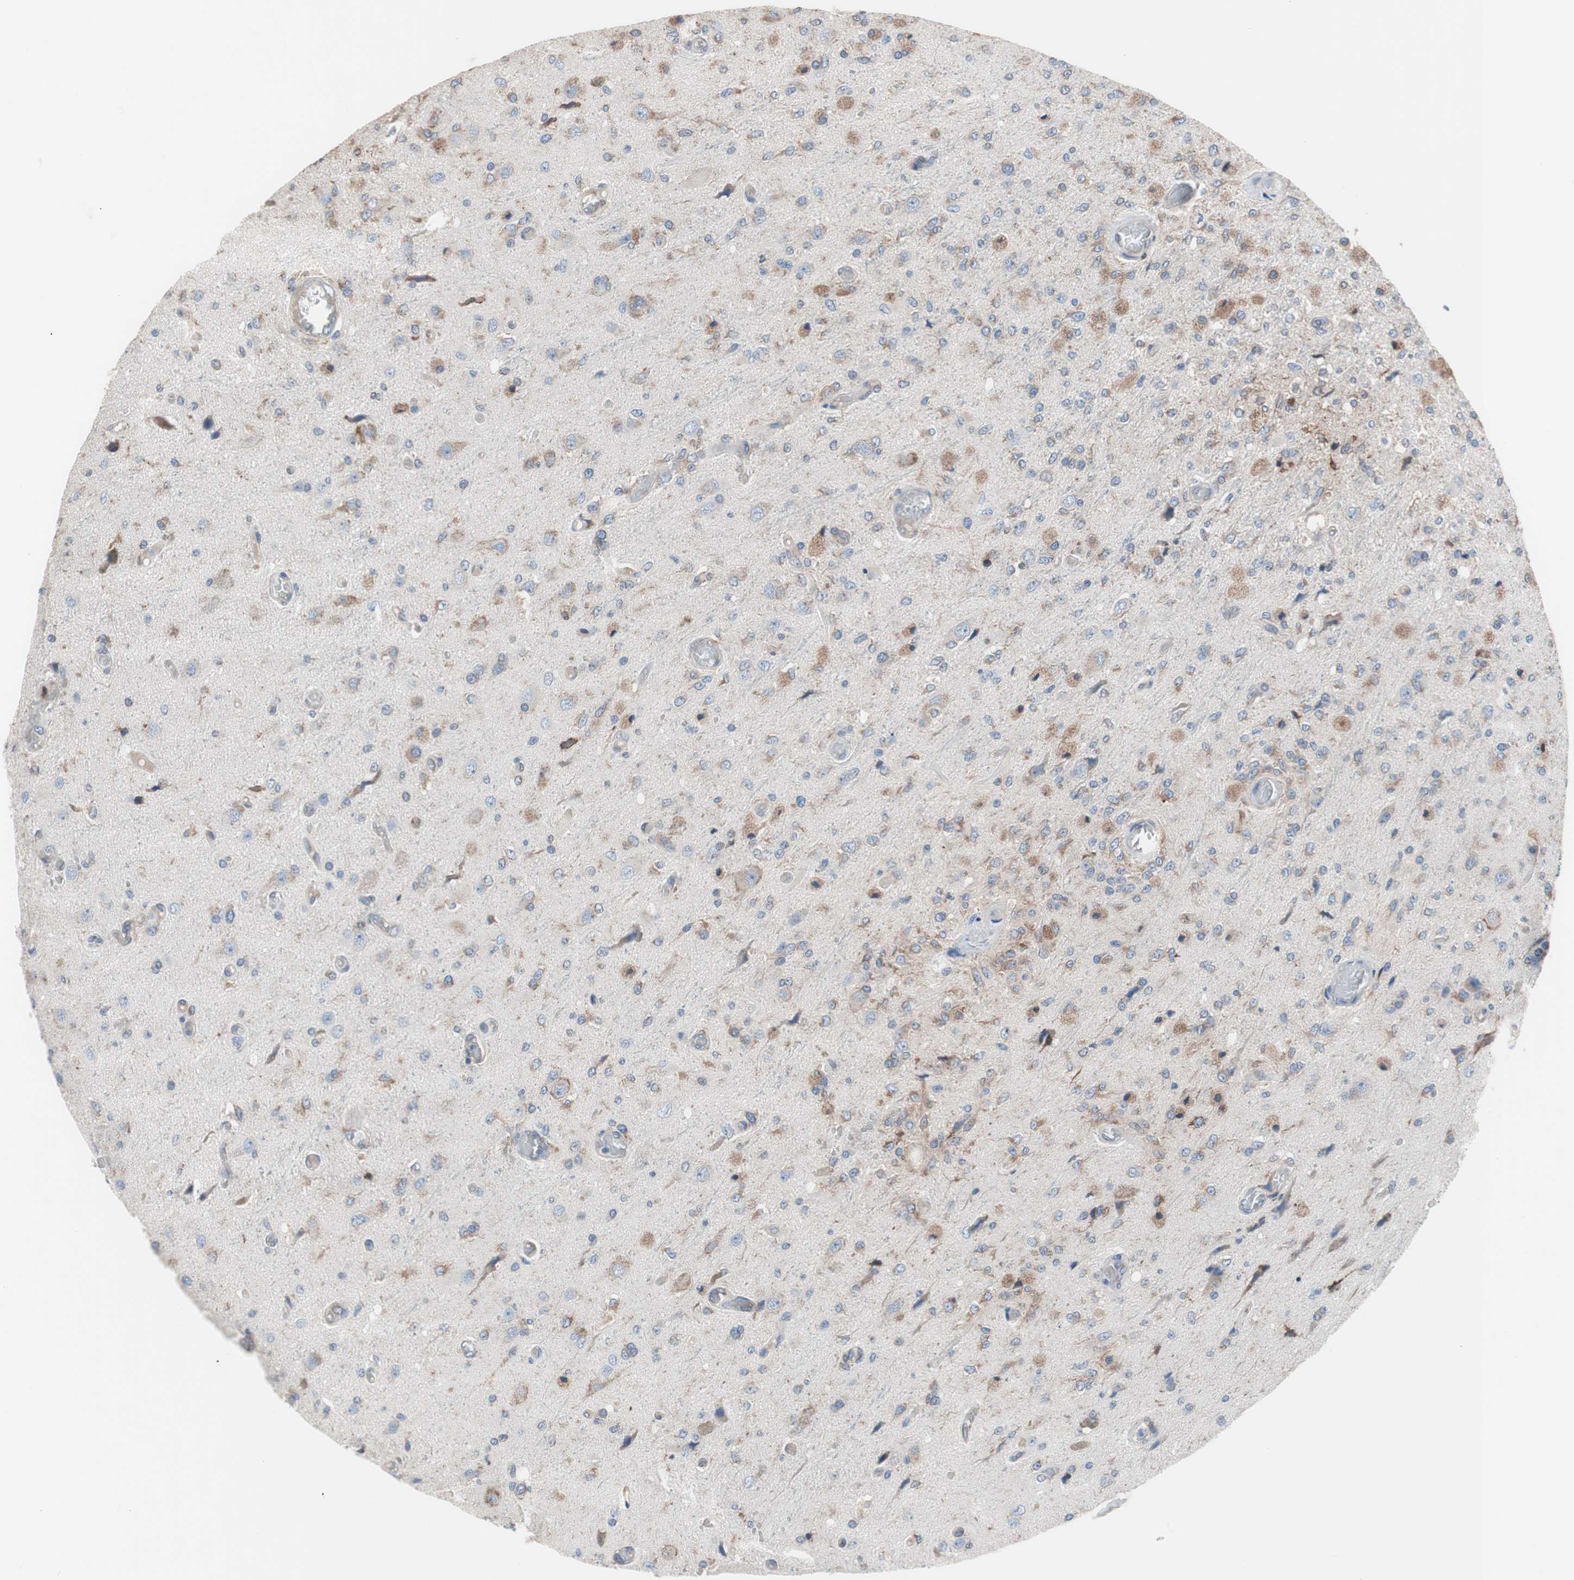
{"staining": {"intensity": "moderate", "quantity": "25%-75%", "location": "cytoplasmic/membranous"}, "tissue": "glioma", "cell_type": "Tumor cells", "image_type": "cancer", "snomed": [{"axis": "morphology", "description": "Normal tissue, NOS"}, {"axis": "morphology", "description": "Glioma, malignant, High grade"}, {"axis": "topography", "description": "Cerebral cortex"}], "caption": "IHC staining of glioma, which shows medium levels of moderate cytoplasmic/membranous expression in approximately 25%-75% of tumor cells indicating moderate cytoplasmic/membranous protein expression. The staining was performed using DAB (3,3'-diaminobenzidine) (brown) for protein detection and nuclei were counterstained in hematoxylin (blue).", "gene": "SLC27A4", "patient": {"sex": "male", "age": 77}}